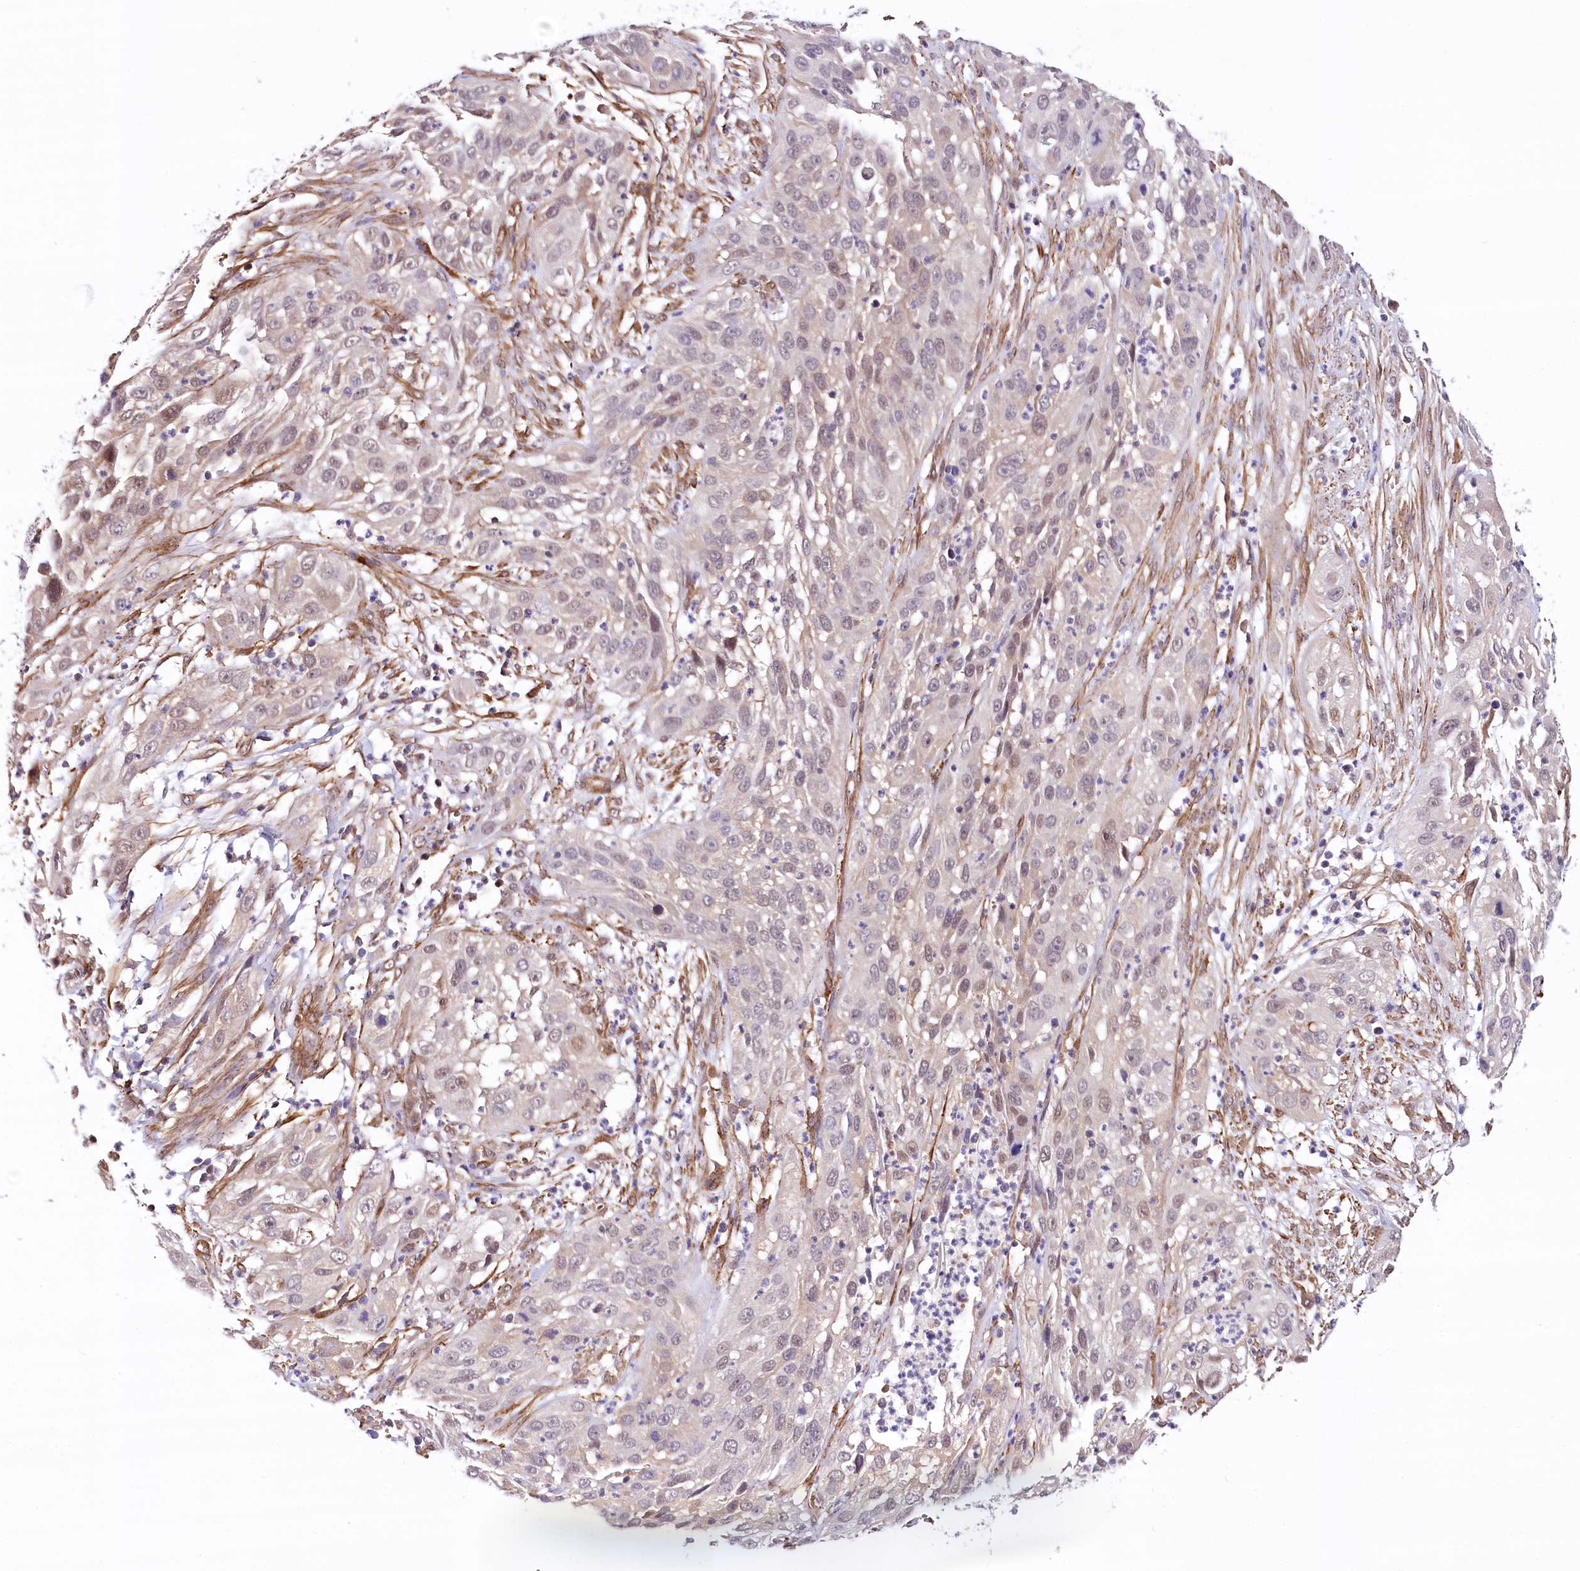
{"staining": {"intensity": "weak", "quantity": "<25%", "location": "nuclear"}, "tissue": "cervical cancer", "cell_type": "Tumor cells", "image_type": "cancer", "snomed": [{"axis": "morphology", "description": "Squamous cell carcinoma, NOS"}, {"axis": "topography", "description": "Cervix"}], "caption": "Tumor cells are negative for brown protein staining in cervical cancer.", "gene": "PPP2R5B", "patient": {"sex": "female", "age": 32}}